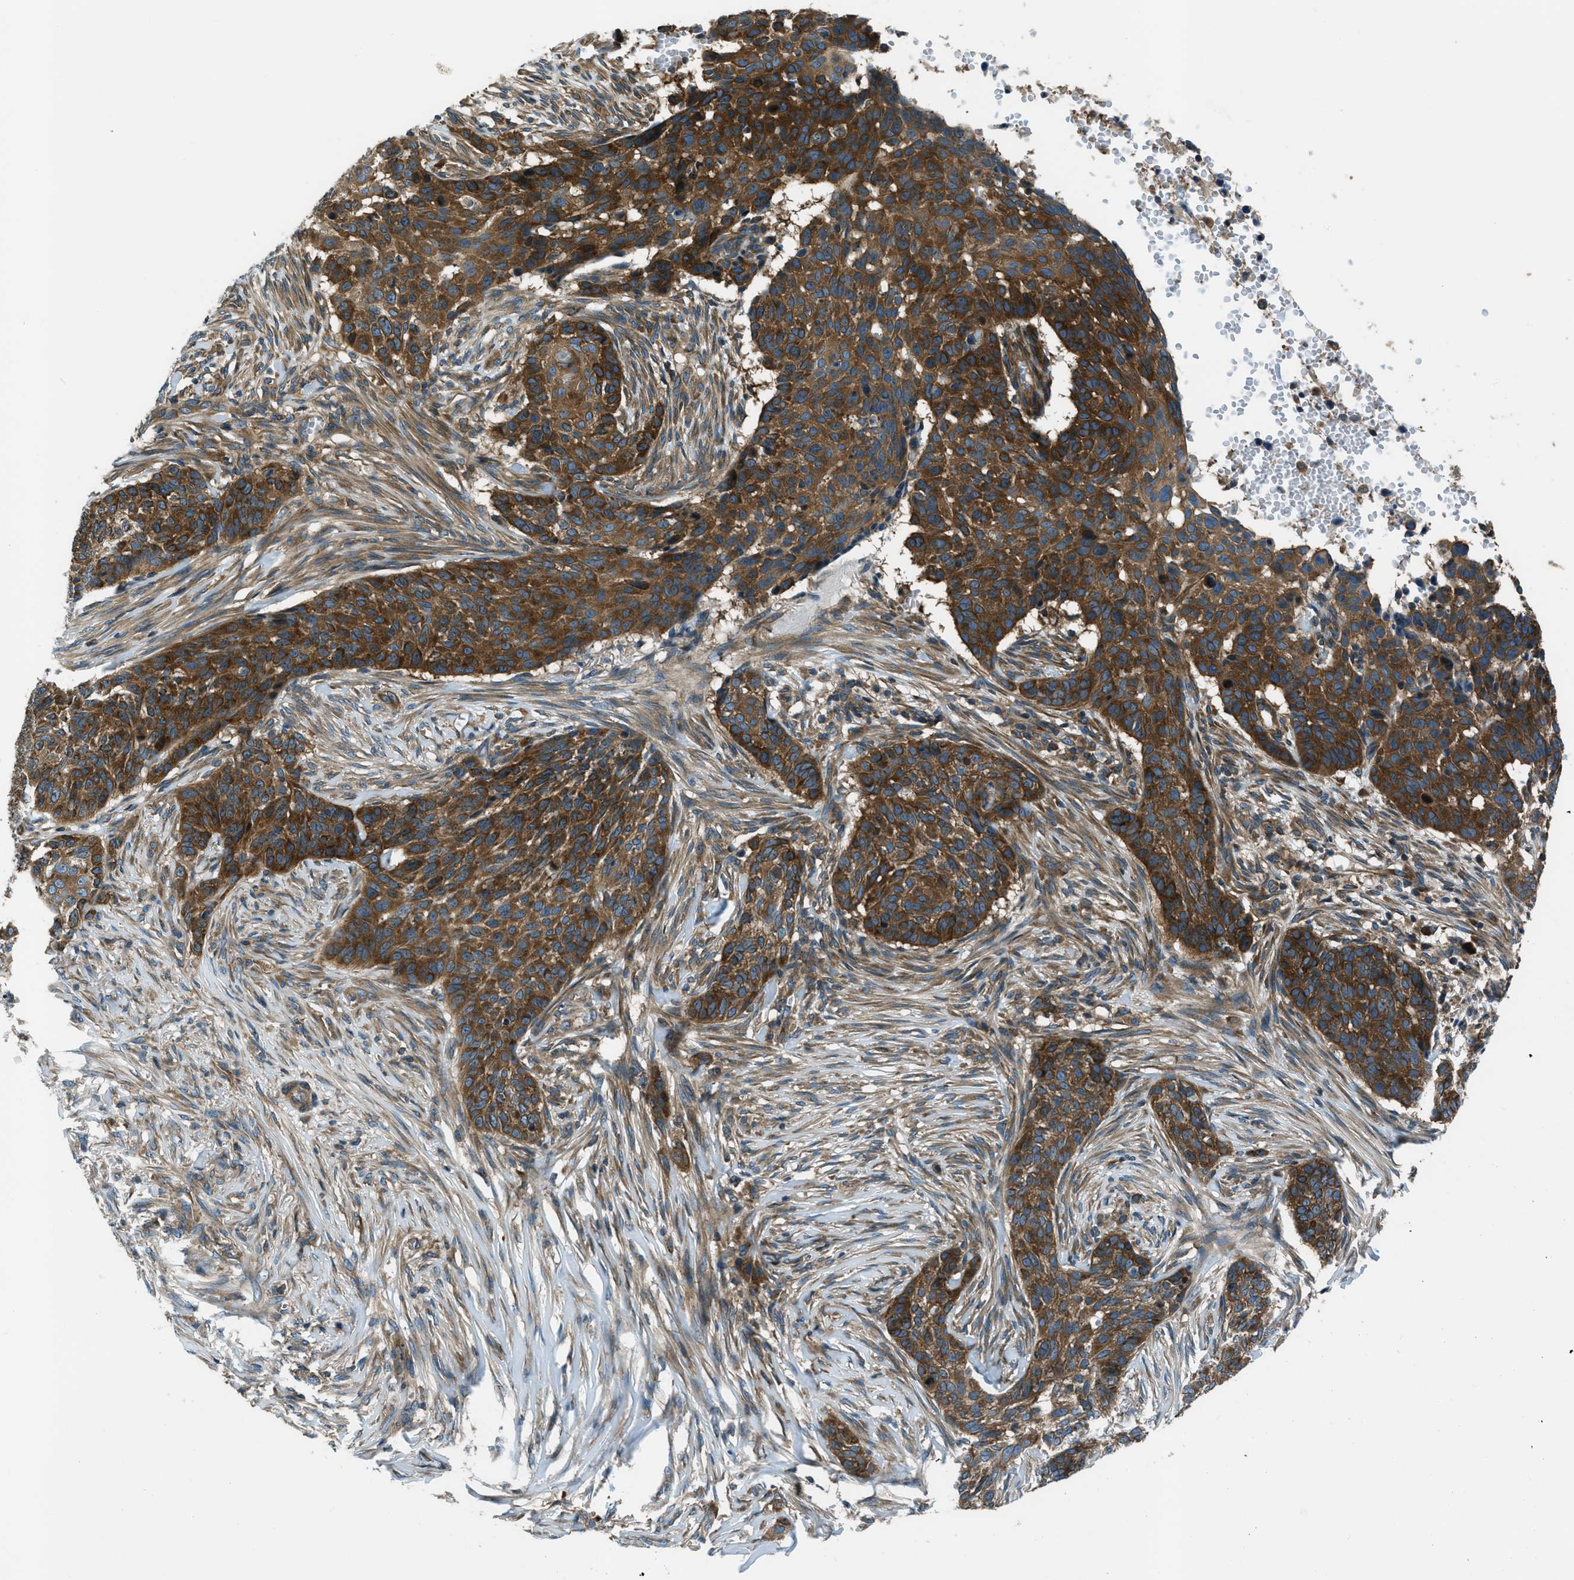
{"staining": {"intensity": "strong", "quantity": ">75%", "location": "cytoplasmic/membranous"}, "tissue": "skin cancer", "cell_type": "Tumor cells", "image_type": "cancer", "snomed": [{"axis": "morphology", "description": "Basal cell carcinoma"}, {"axis": "topography", "description": "Skin"}], "caption": "Immunohistochemical staining of basal cell carcinoma (skin) reveals high levels of strong cytoplasmic/membranous expression in approximately >75% of tumor cells. (Brightfield microscopy of DAB IHC at high magnification).", "gene": "ARFGAP2", "patient": {"sex": "male", "age": 85}}